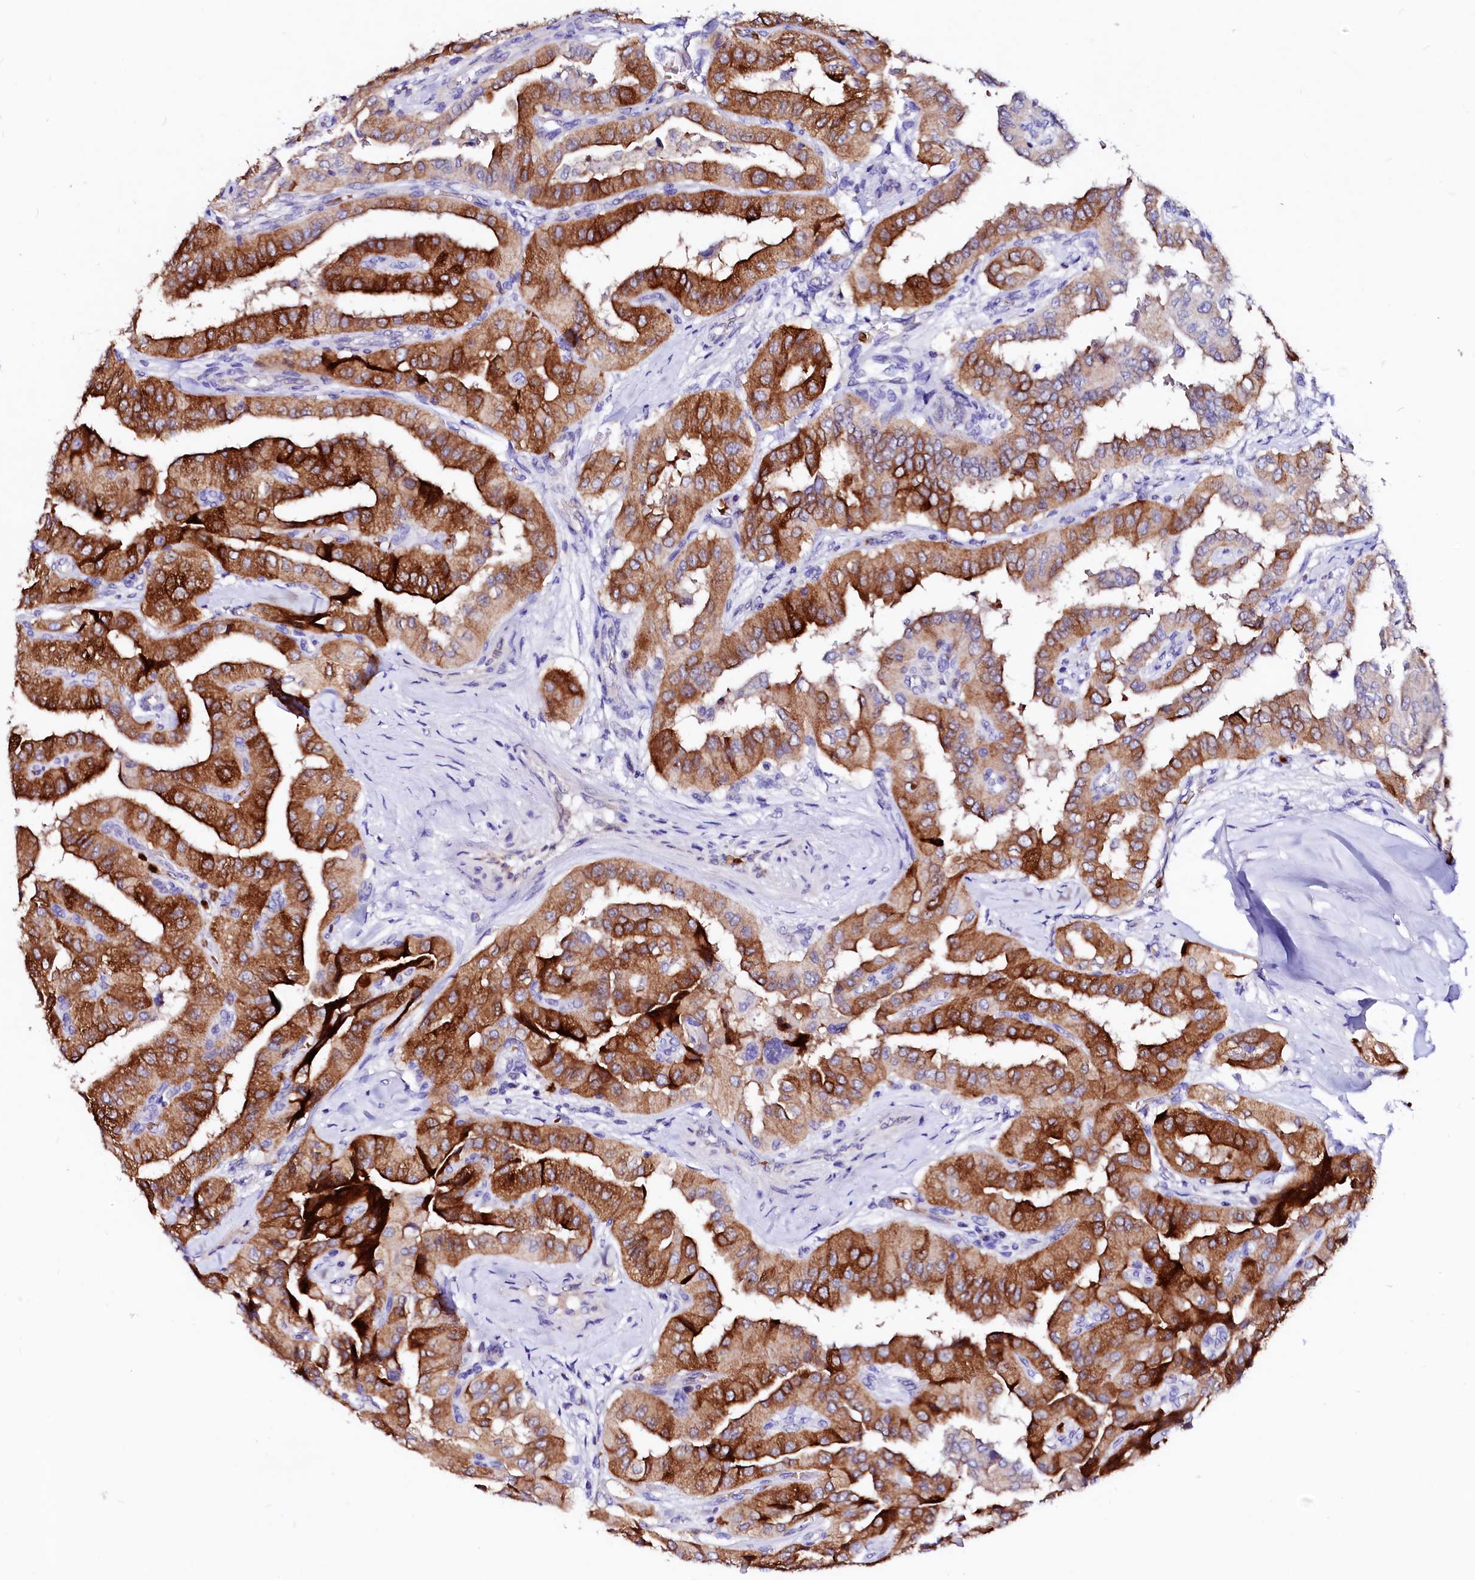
{"staining": {"intensity": "strong", "quantity": ">75%", "location": "cytoplasmic/membranous"}, "tissue": "thyroid cancer", "cell_type": "Tumor cells", "image_type": "cancer", "snomed": [{"axis": "morphology", "description": "Papillary adenocarcinoma, NOS"}, {"axis": "topography", "description": "Thyroid gland"}], "caption": "There is high levels of strong cytoplasmic/membranous staining in tumor cells of thyroid papillary adenocarcinoma, as demonstrated by immunohistochemical staining (brown color).", "gene": "RAB27A", "patient": {"sex": "female", "age": 59}}